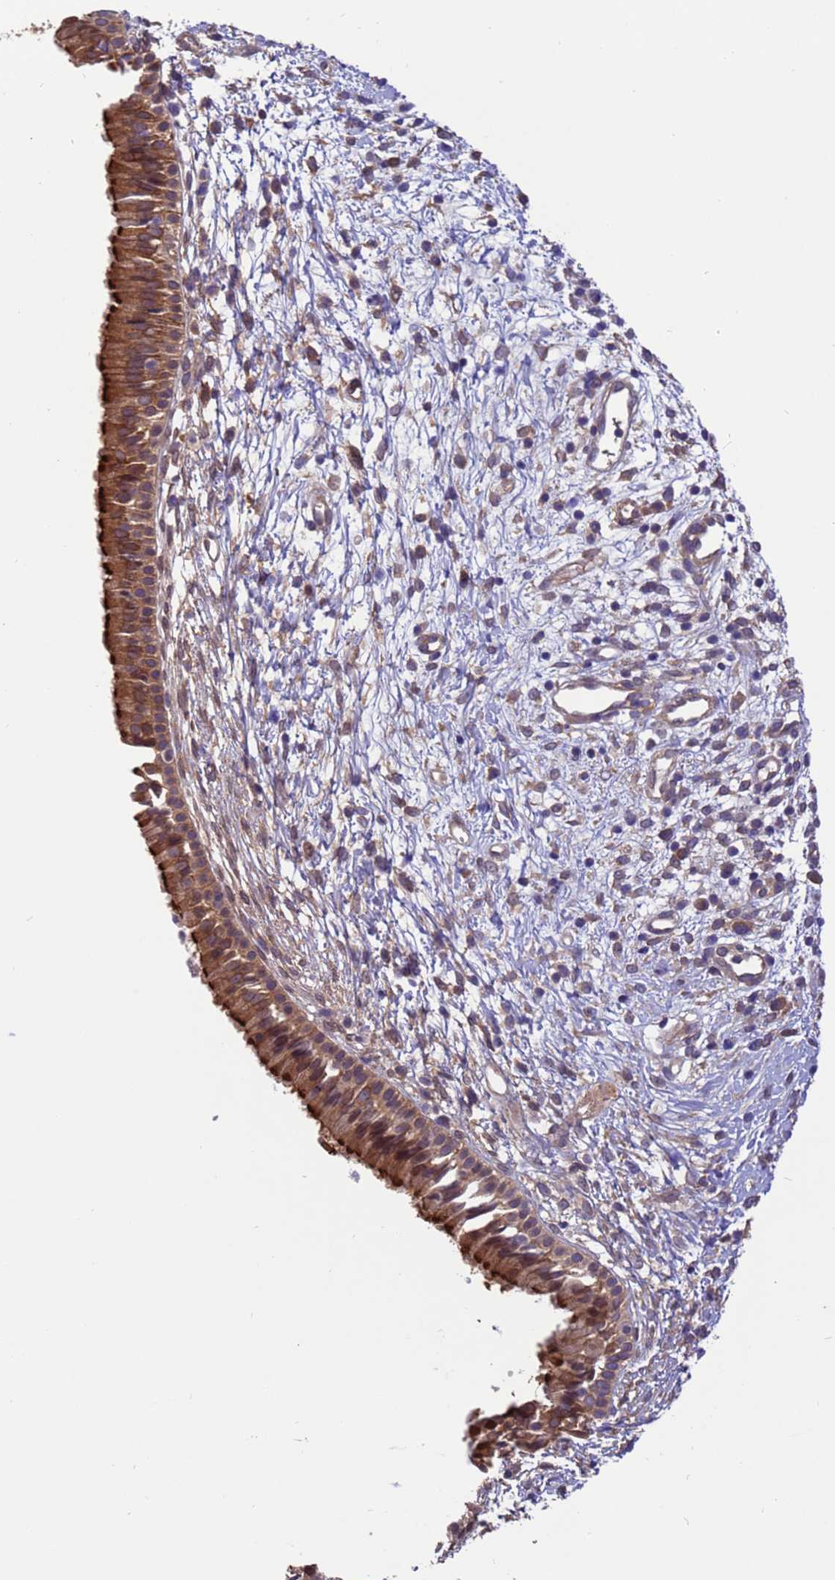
{"staining": {"intensity": "strong", "quantity": ">75%", "location": "cytoplasmic/membranous"}, "tissue": "nasopharynx", "cell_type": "Respiratory epithelial cells", "image_type": "normal", "snomed": [{"axis": "morphology", "description": "Normal tissue, NOS"}, {"axis": "topography", "description": "Nasopharynx"}], "caption": "A photomicrograph showing strong cytoplasmic/membranous positivity in about >75% of respiratory epithelial cells in normal nasopharynx, as visualized by brown immunohistochemical staining.", "gene": "ARHGAP12", "patient": {"sex": "male", "age": 22}}